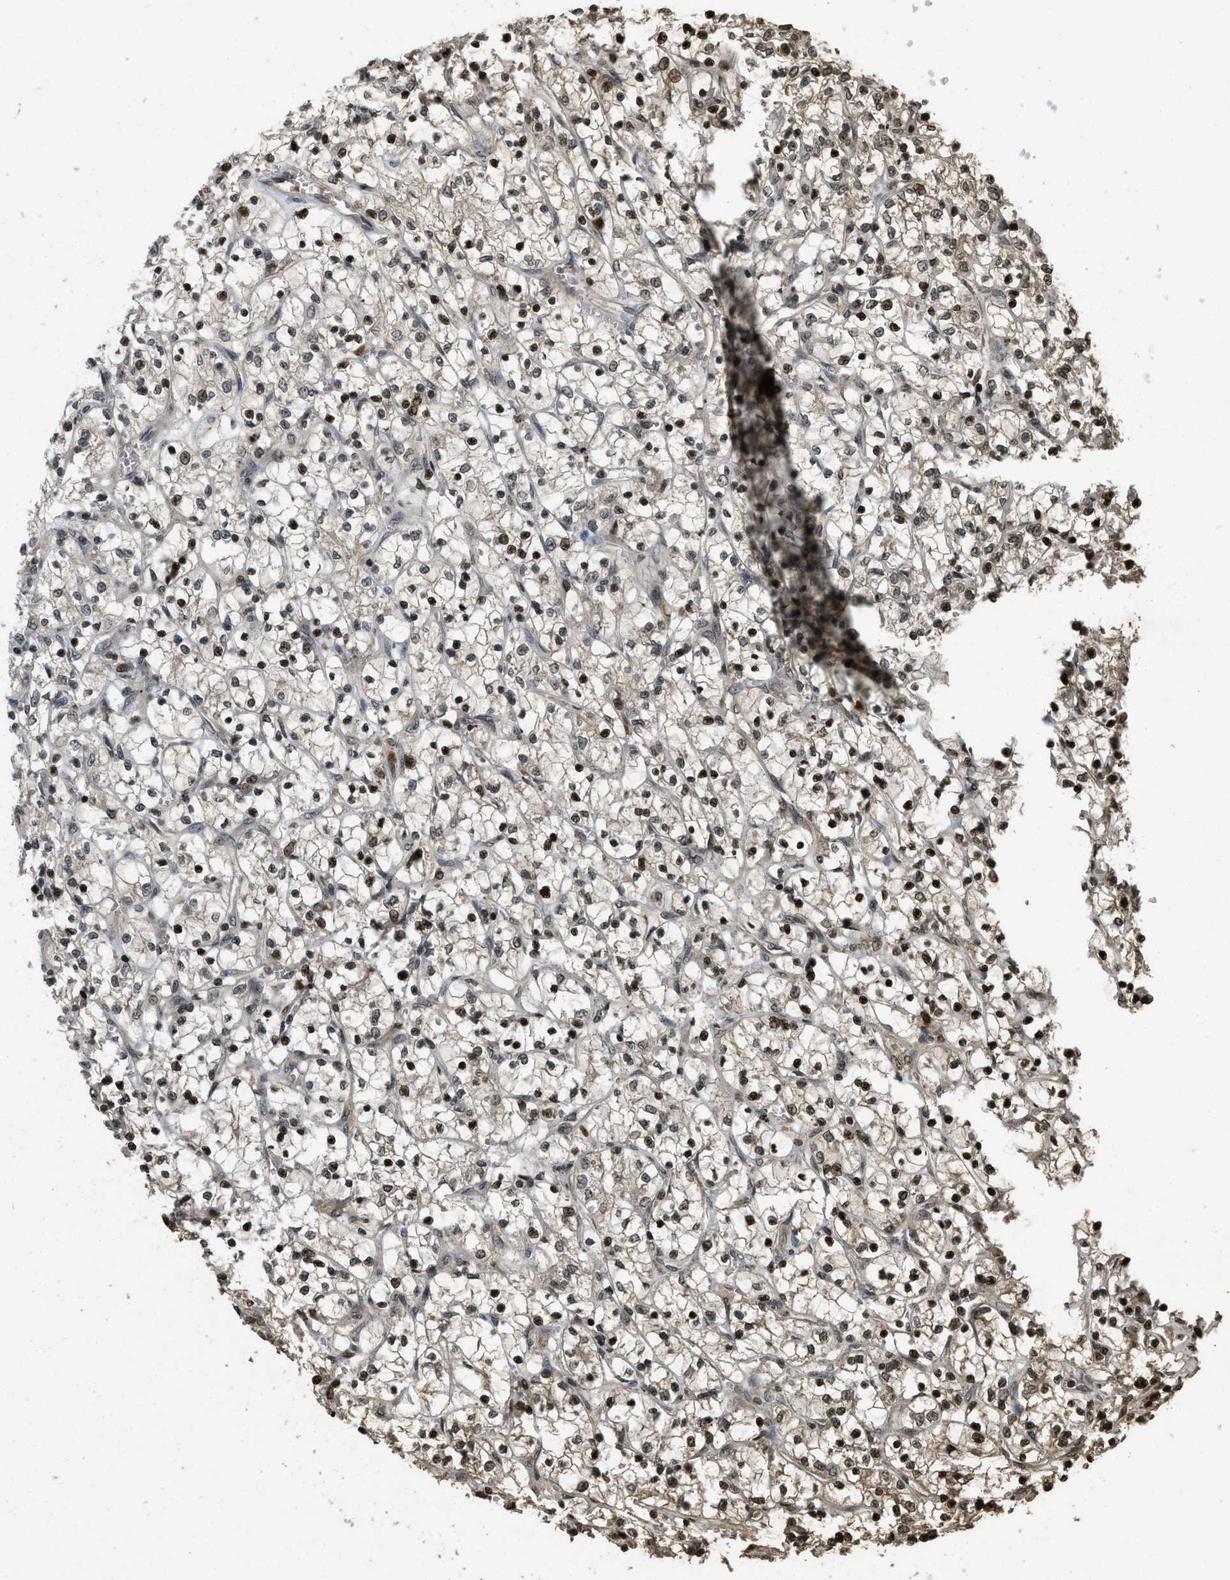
{"staining": {"intensity": "moderate", "quantity": "25%-75%", "location": "nuclear"}, "tissue": "renal cancer", "cell_type": "Tumor cells", "image_type": "cancer", "snomed": [{"axis": "morphology", "description": "Adenocarcinoma, NOS"}, {"axis": "topography", "description": "Kidney"}], "caption": "Protein staining of renal cancer (adenocarcinoma) tissue demonstrates moderate nuclear expression in approximately 25%-75% of tumor cells. Using DAB (3,3'-diaminobenzidine) (brown) and hematoxylin (blue) stains, captured at high magnification using brightfield microscopy.", "gene": "SIAH1", "patient": {"sex": "female", "age": 69}}